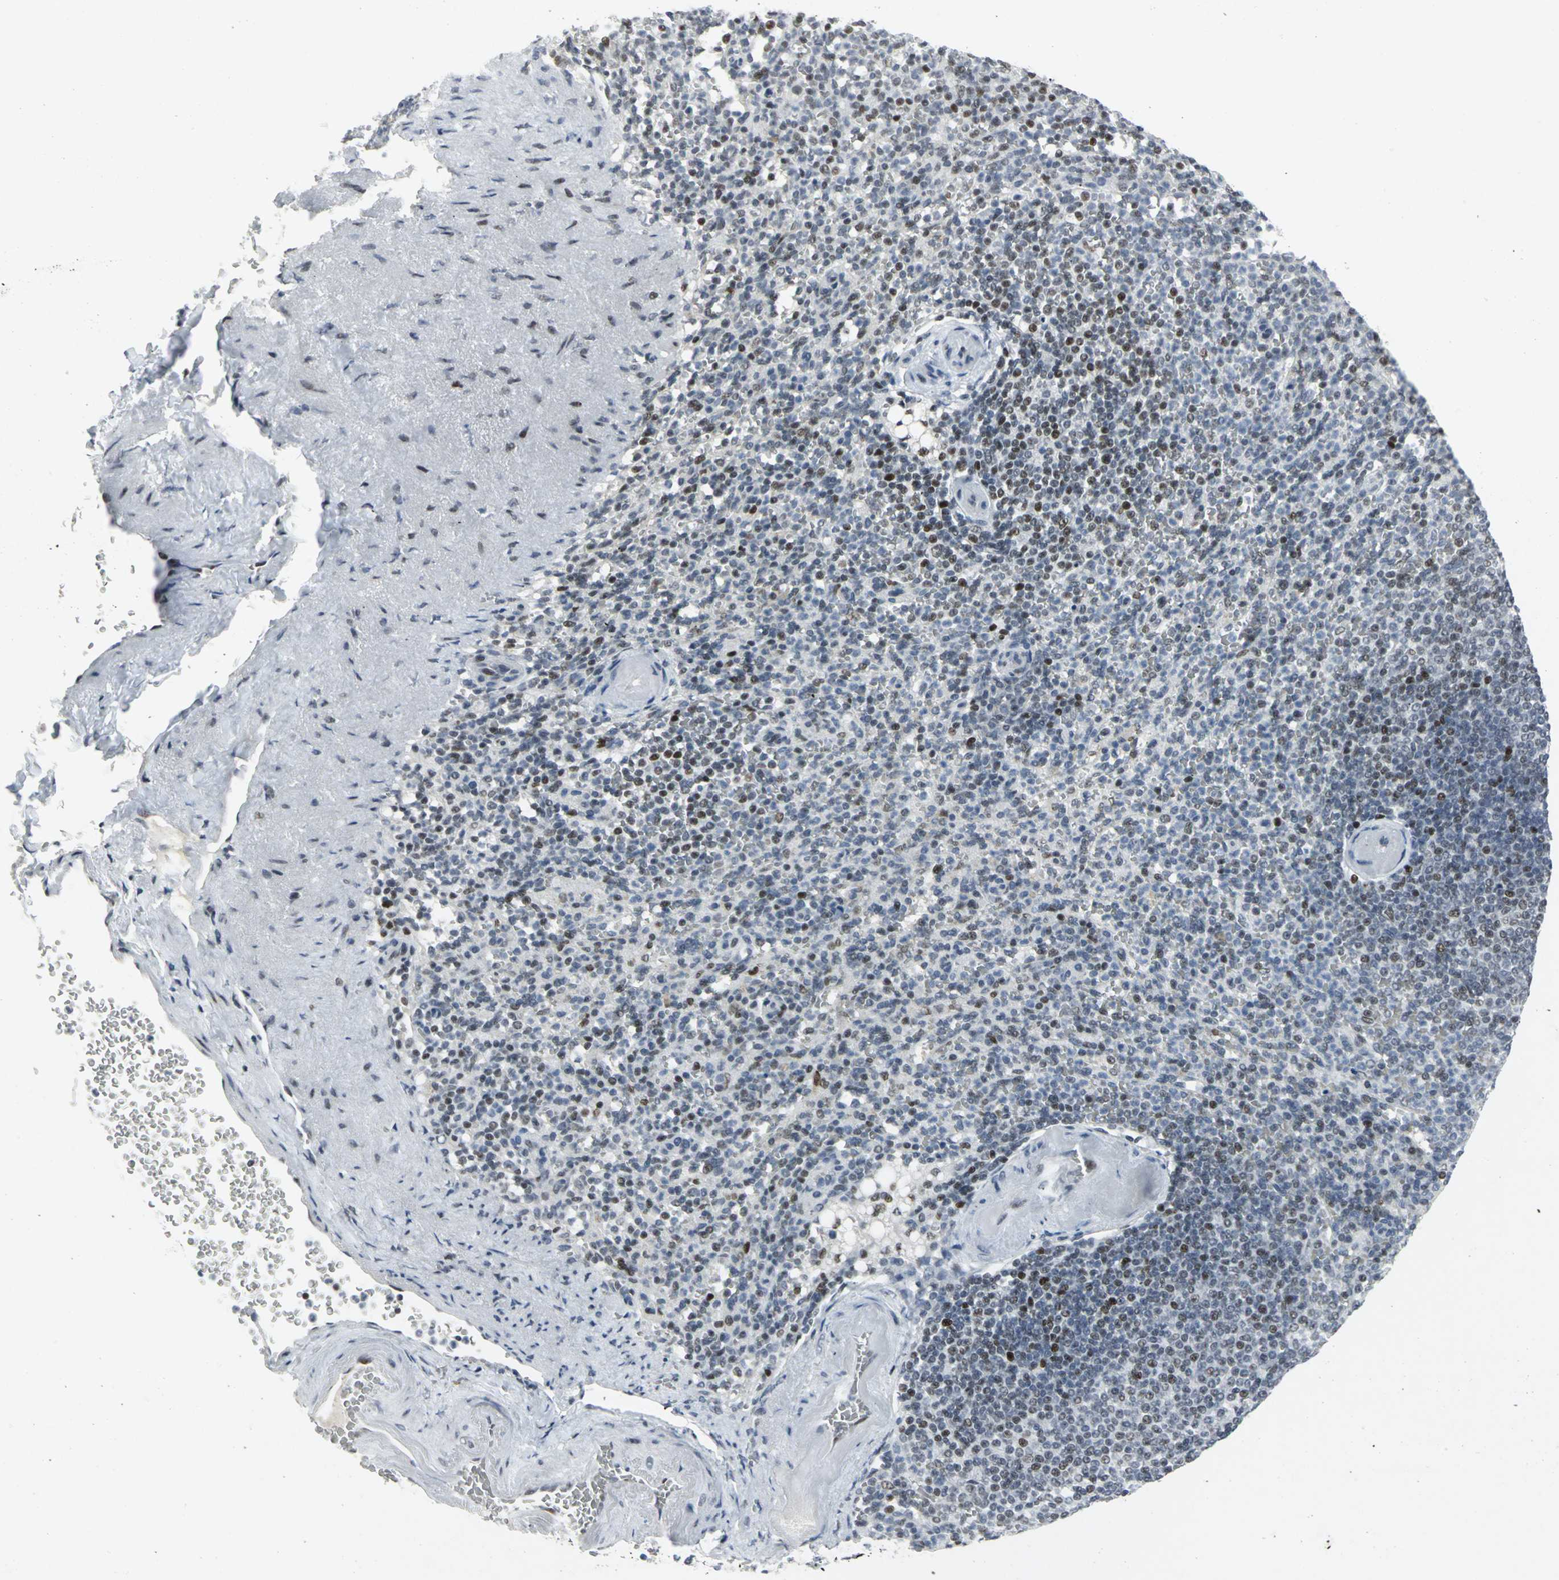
{"staining": {"intensity": "weak", "quantity": "<25%", "location": "nuclear"}, "tissue": "spleen", "cell_type": "Cells in red pulp", "image_type": "normal", "snomed": [{"axis": "morphology", "description": "Normal tissue, NOS"}, {"axis": "topography", "description": "Spleen"}], "caption": "Immunohistochemistry (IHC) histopathology image of normal spleen: human spleen stained with DAB (3,3'-diaminobenzidine) demonstrates no significant protein staining in cells in red pulp.", "gene": "RPA1", "patient": {"sex": "female", "age": 74}}